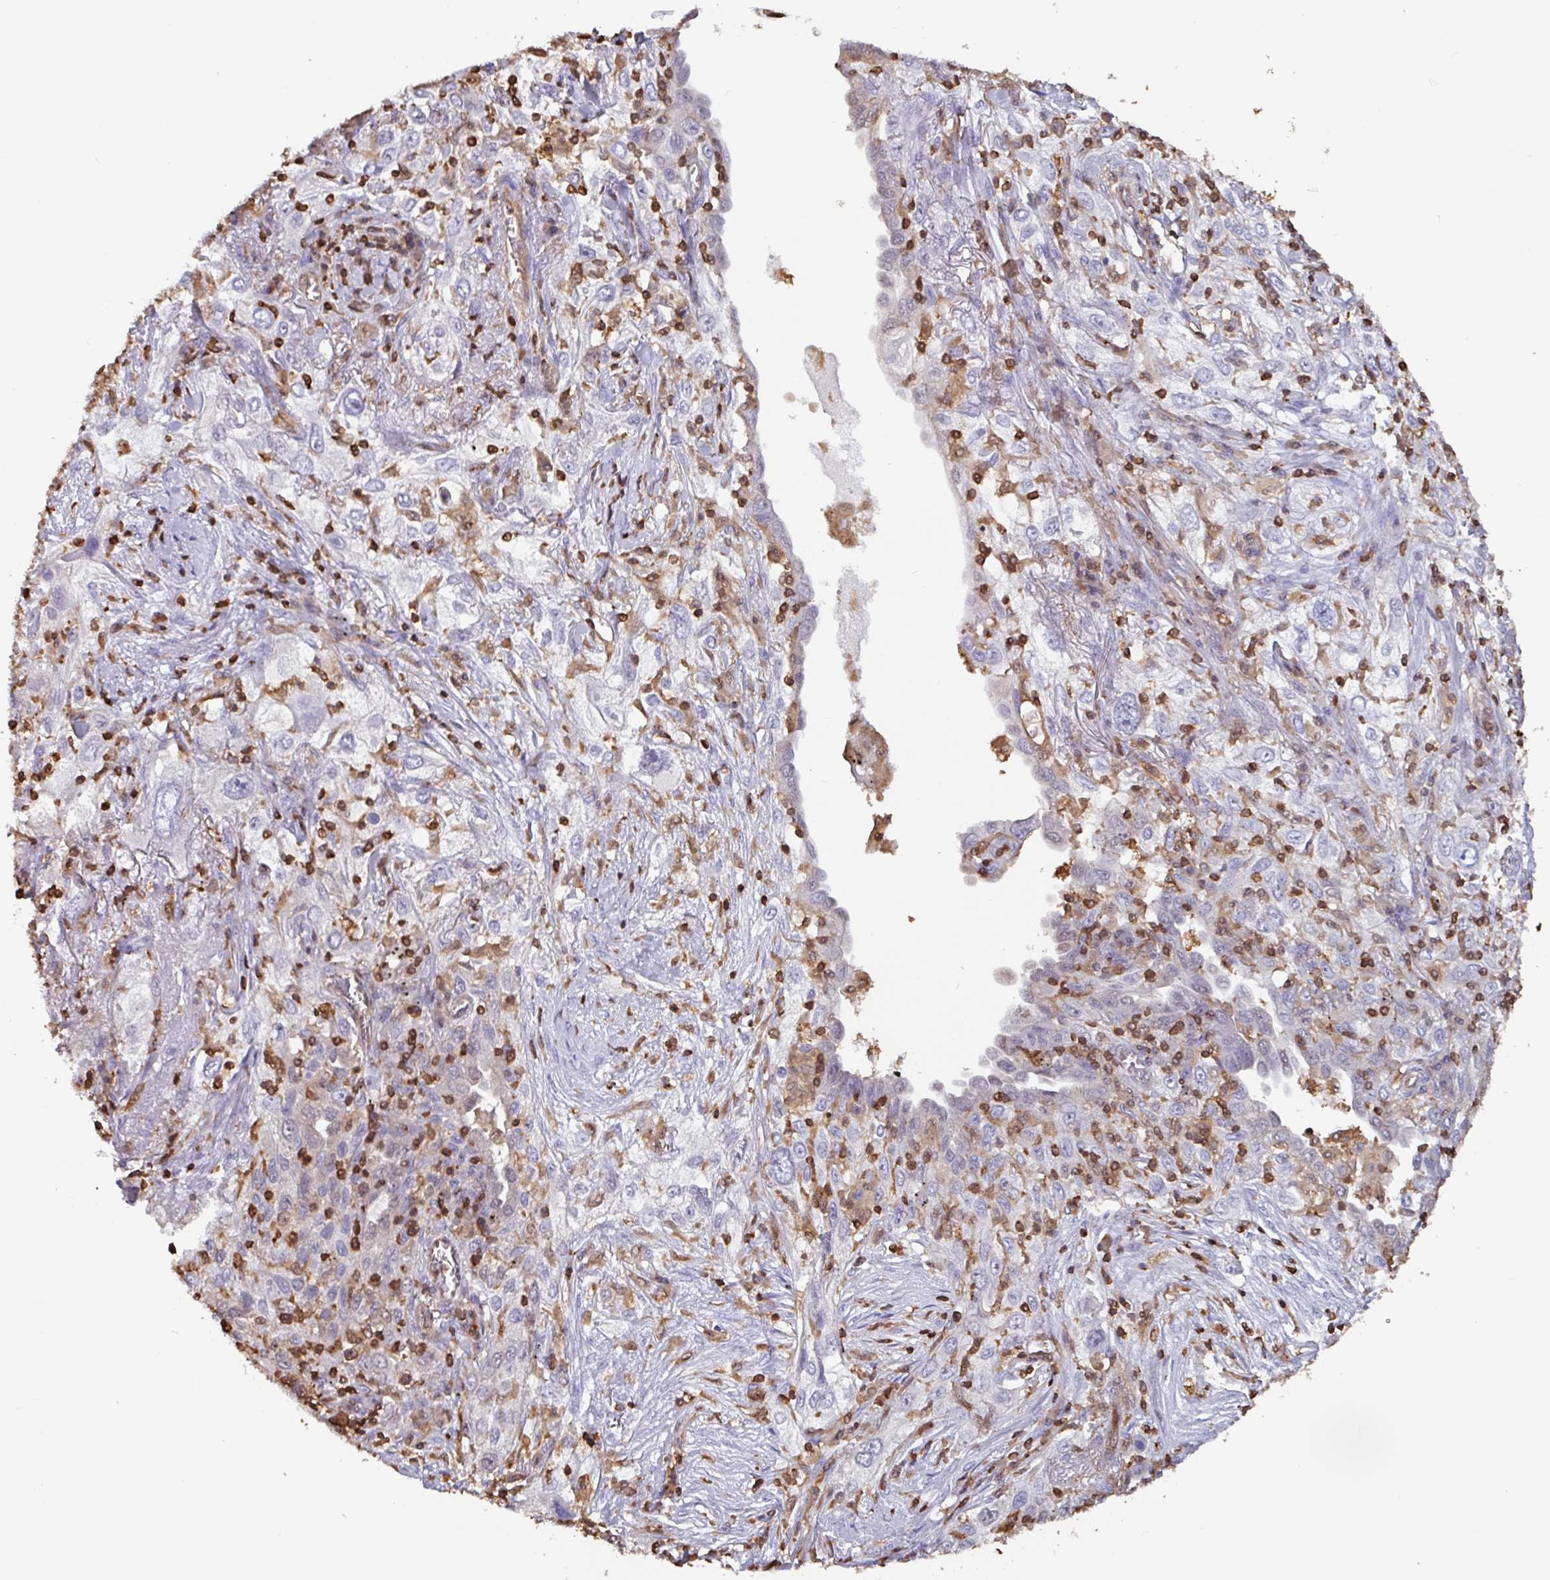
{"staining": {"intensity": "negative", "quantity": "none", "location": "none"}, "tissue": "lung cancer", "cell_type": "Tumor cells", "image_type": "cancer", "snomed": [{"axis": "morphology", "description": "Squamous cell carcinoma, NOS"}, {"axis": "topography", "description": "Lung"}], "caption": "This is an IHC photomicrograph of human lung cancer (squamous cell carcinoma). There is no expression in tumor cells.", "gene": "ARHGDIB", "patient": {"sex": "female", "age": 69}}